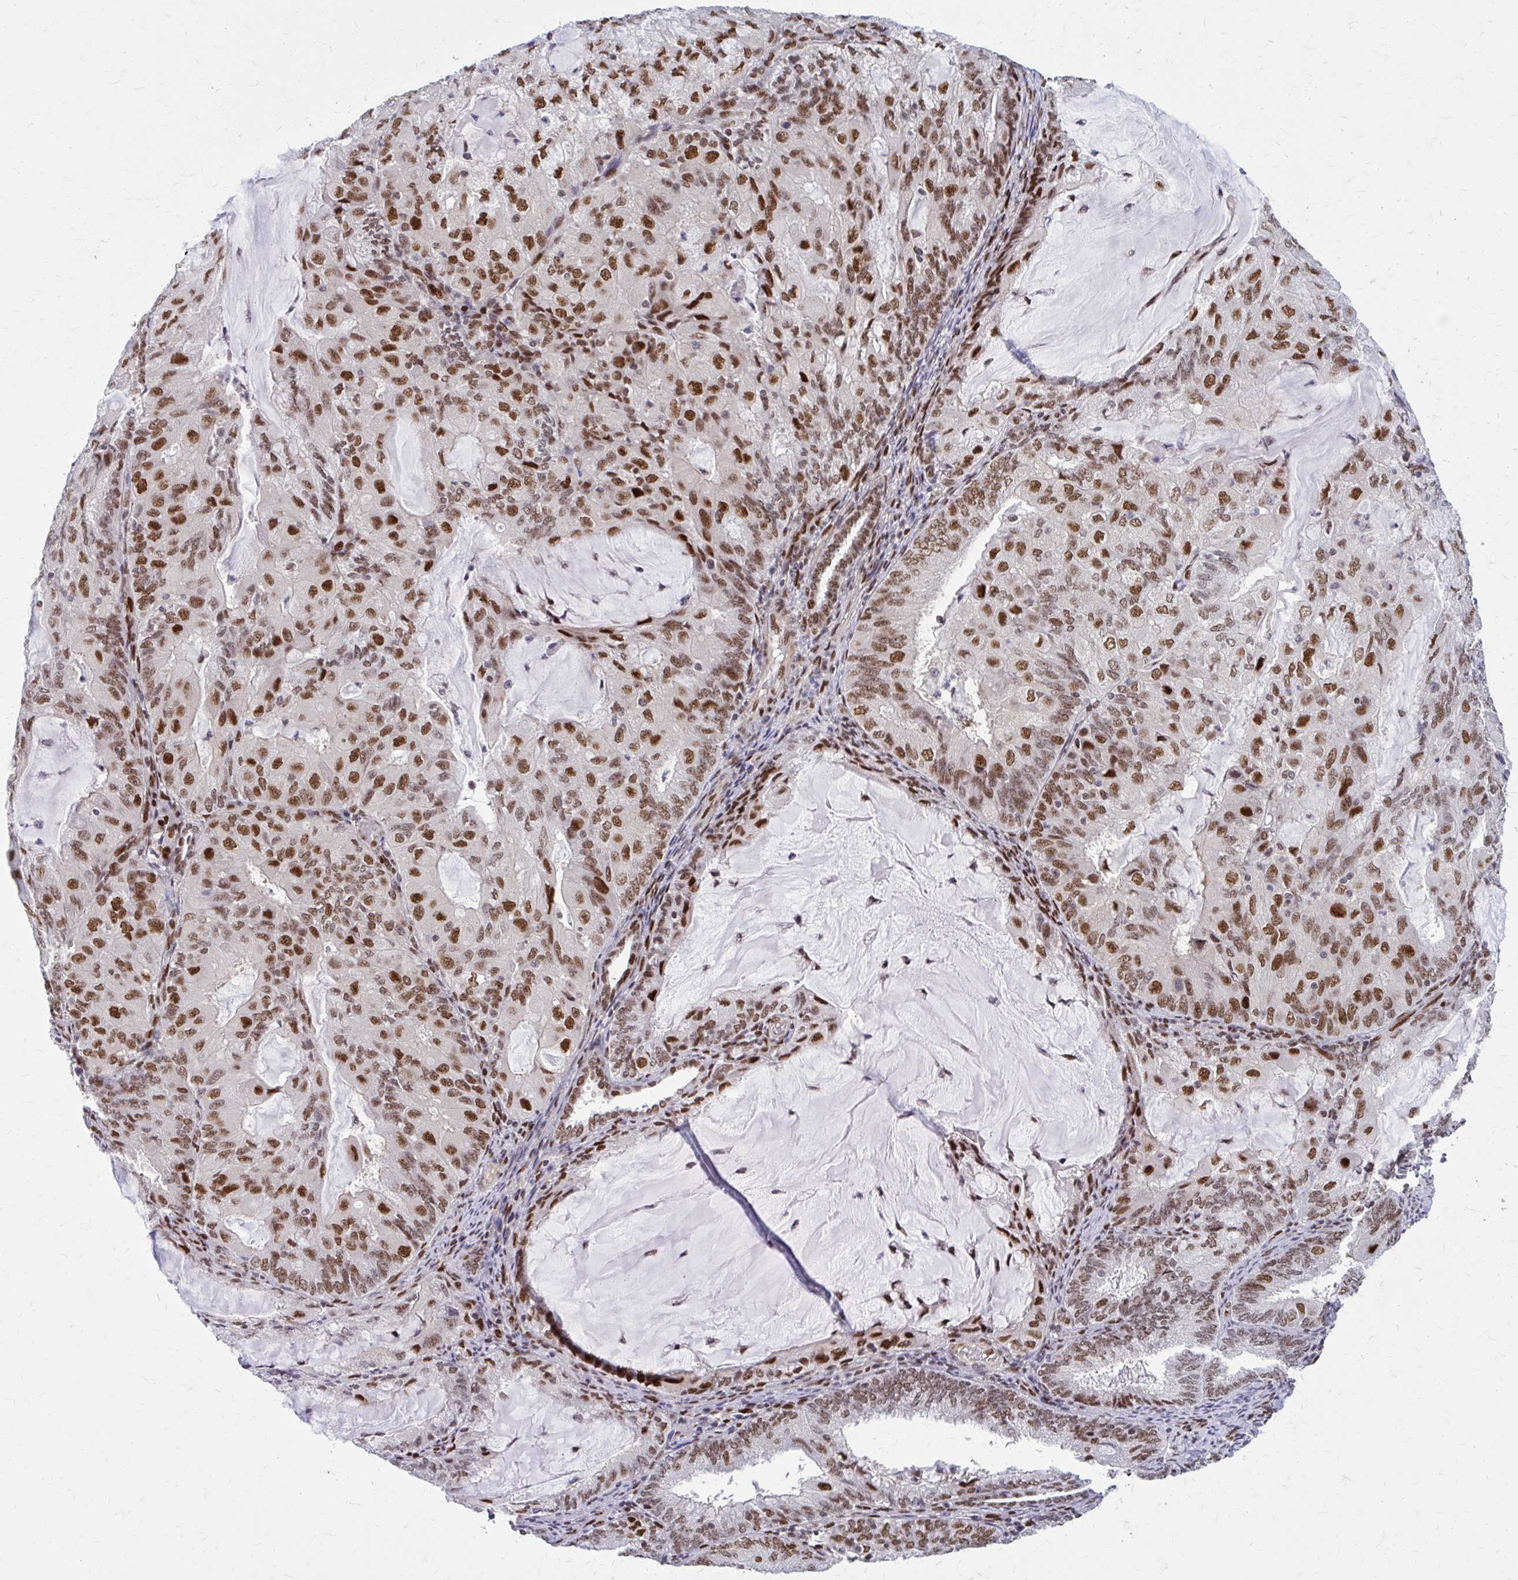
{"staining": {"intensity": "strong", "quantity": ">75%", "location": "nuclear"}, "tissue": "endometrial cancer", "cell_type": "Tumor cells", "image_type": "cancer", "snomed": [{"axis": "morphology", "description": "Adenocarcinoma, NOS"}, {"axis": "topography", "description": "Endometrium"}], "caption": "Immunohistochemistry (IHC) image of human adenocarcinoma (endometrial) stained for a protein (brown), which reveals high levels of strong nuclear expression in approximately >75% of tumor cells.", "gene": "PSME4", "patient": {"sex": "female", "age": 81}}